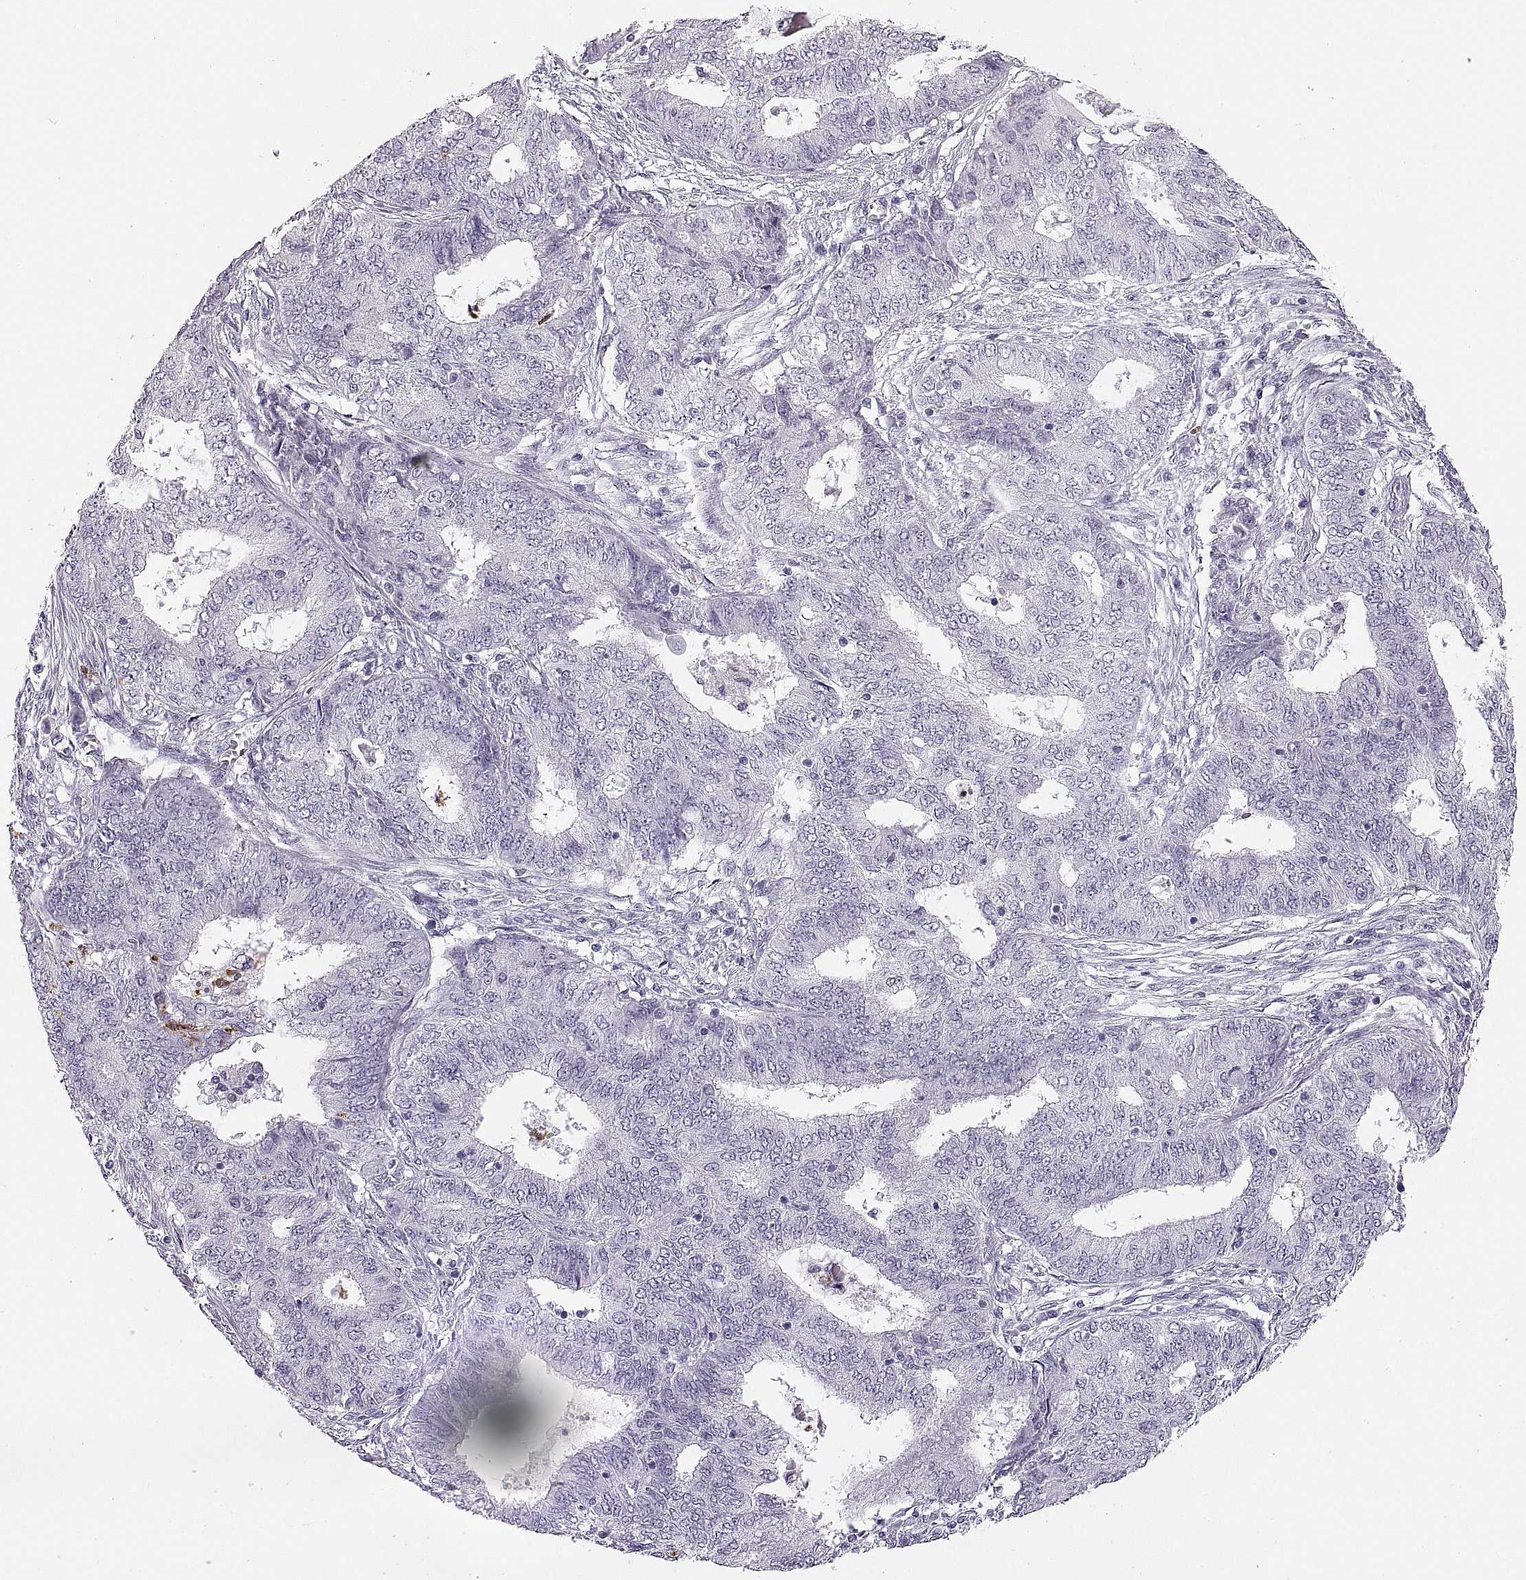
{"staining": {"intensity": "negative", "quantity": "none", "location": "none"}, "tissue": "endometrial cancer", "cell_type": "Tumor cells", "image_type": "cancer", "snomed": [{"axis": "morphology", "description": "Adenocarcinoma, NOS"}, {"axis": "topography", "description": "Endometrium"}], "caption": "DAB immunohistochemical staining of adenocarcinoma (endometrial) demonstrates no significant expression in tumor cells.", "gene": "MILR1", "patient": {"sex": "female", "age": 62}}